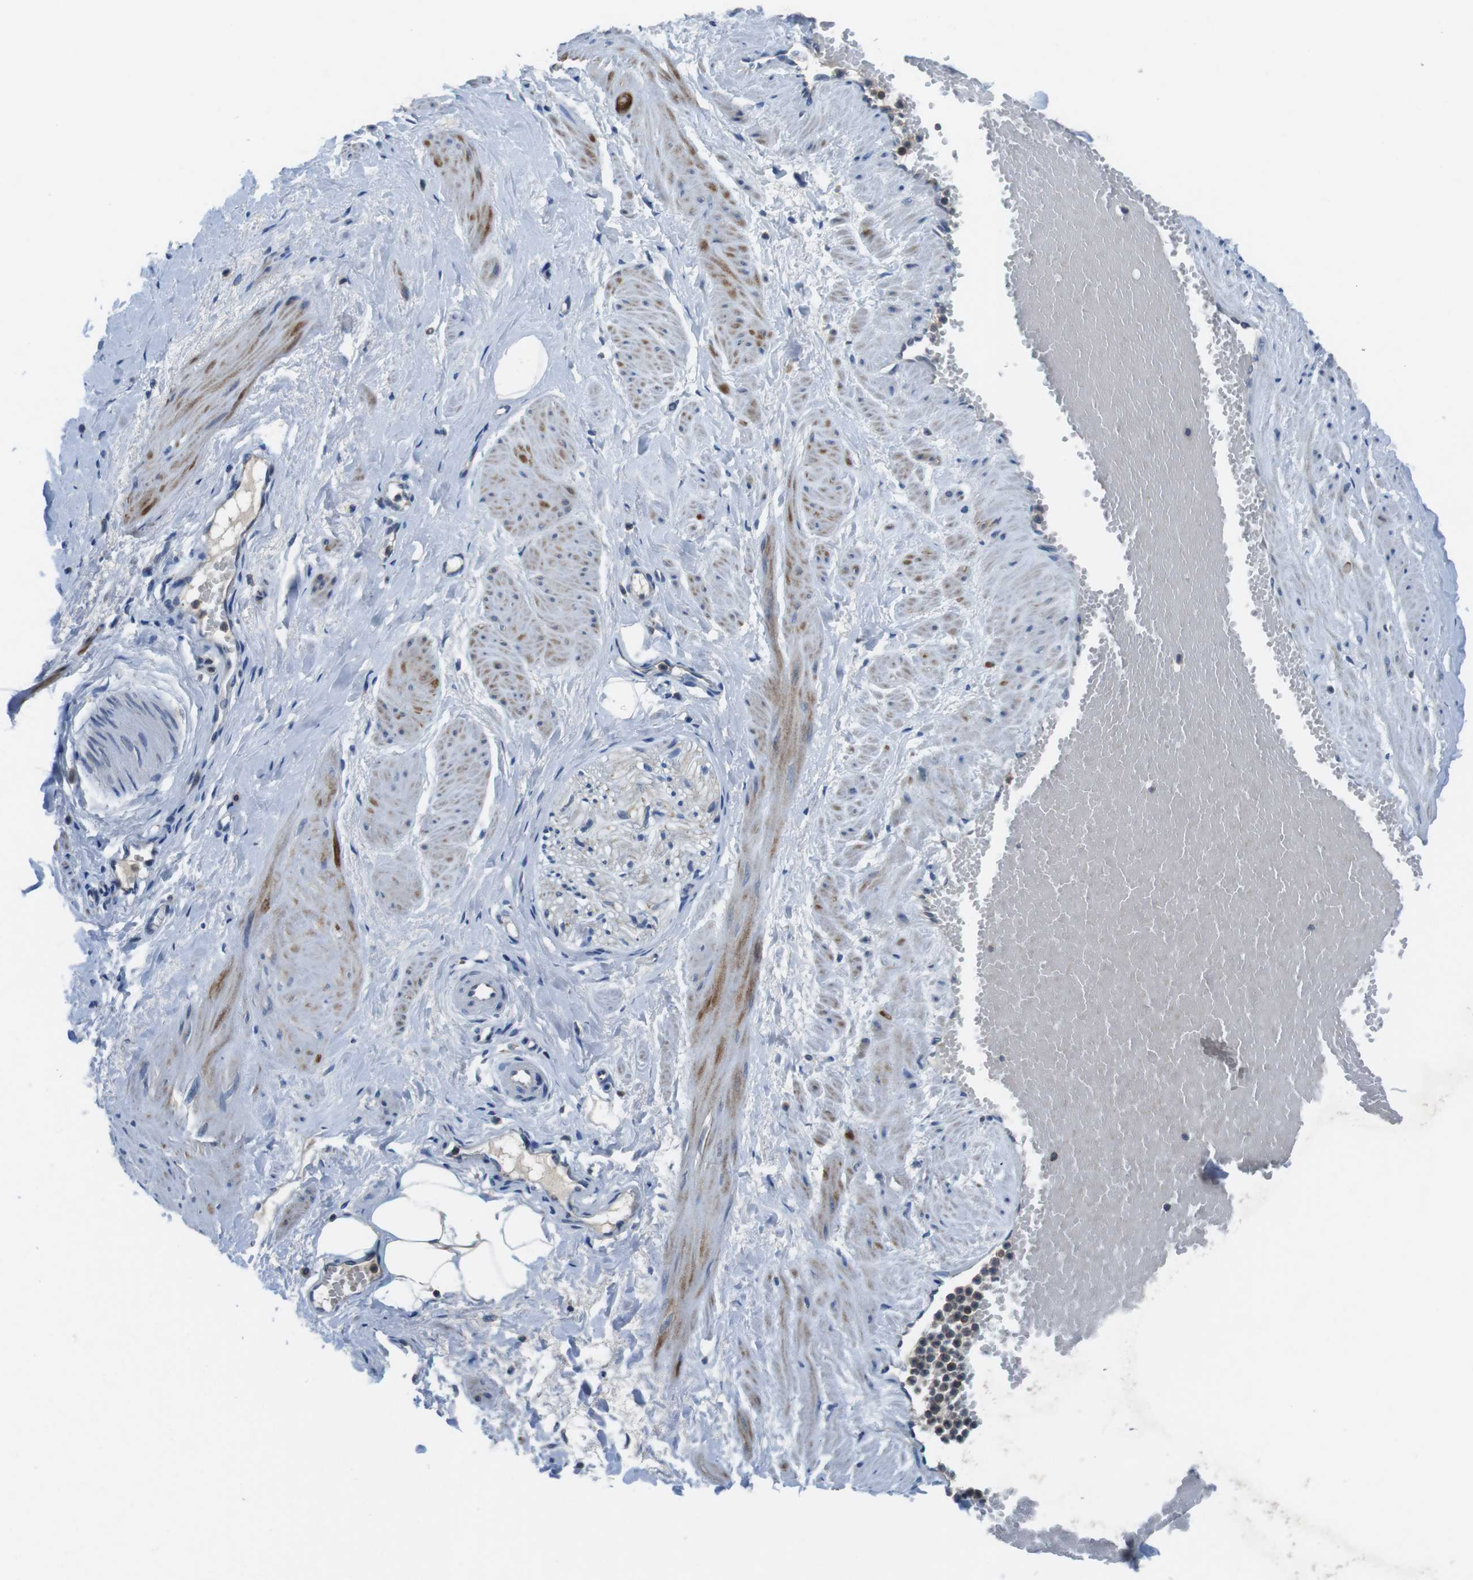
{"staining": {"intensity": "negative", "quantity": "none", "location": "none"}, "tissue": "adipose tissue", "cell_type": "Adipocytes", "image_type": "normal", "snomed": [{"axis": "morphology", "description": "Normal tissue, NOS"}, {"axis": "topography", "description": "Soft tissue"}, {"axis": "topography", "description": "Vascular tissue"}], "caption": "Image shows no significant protein expression in adipocytes of benign adipose tissue. (Immunohistochemistry, brightfield microscopy, high magnification).", "gene": "PIK3CD", "patient": {"sex": "female", "age": 35}}